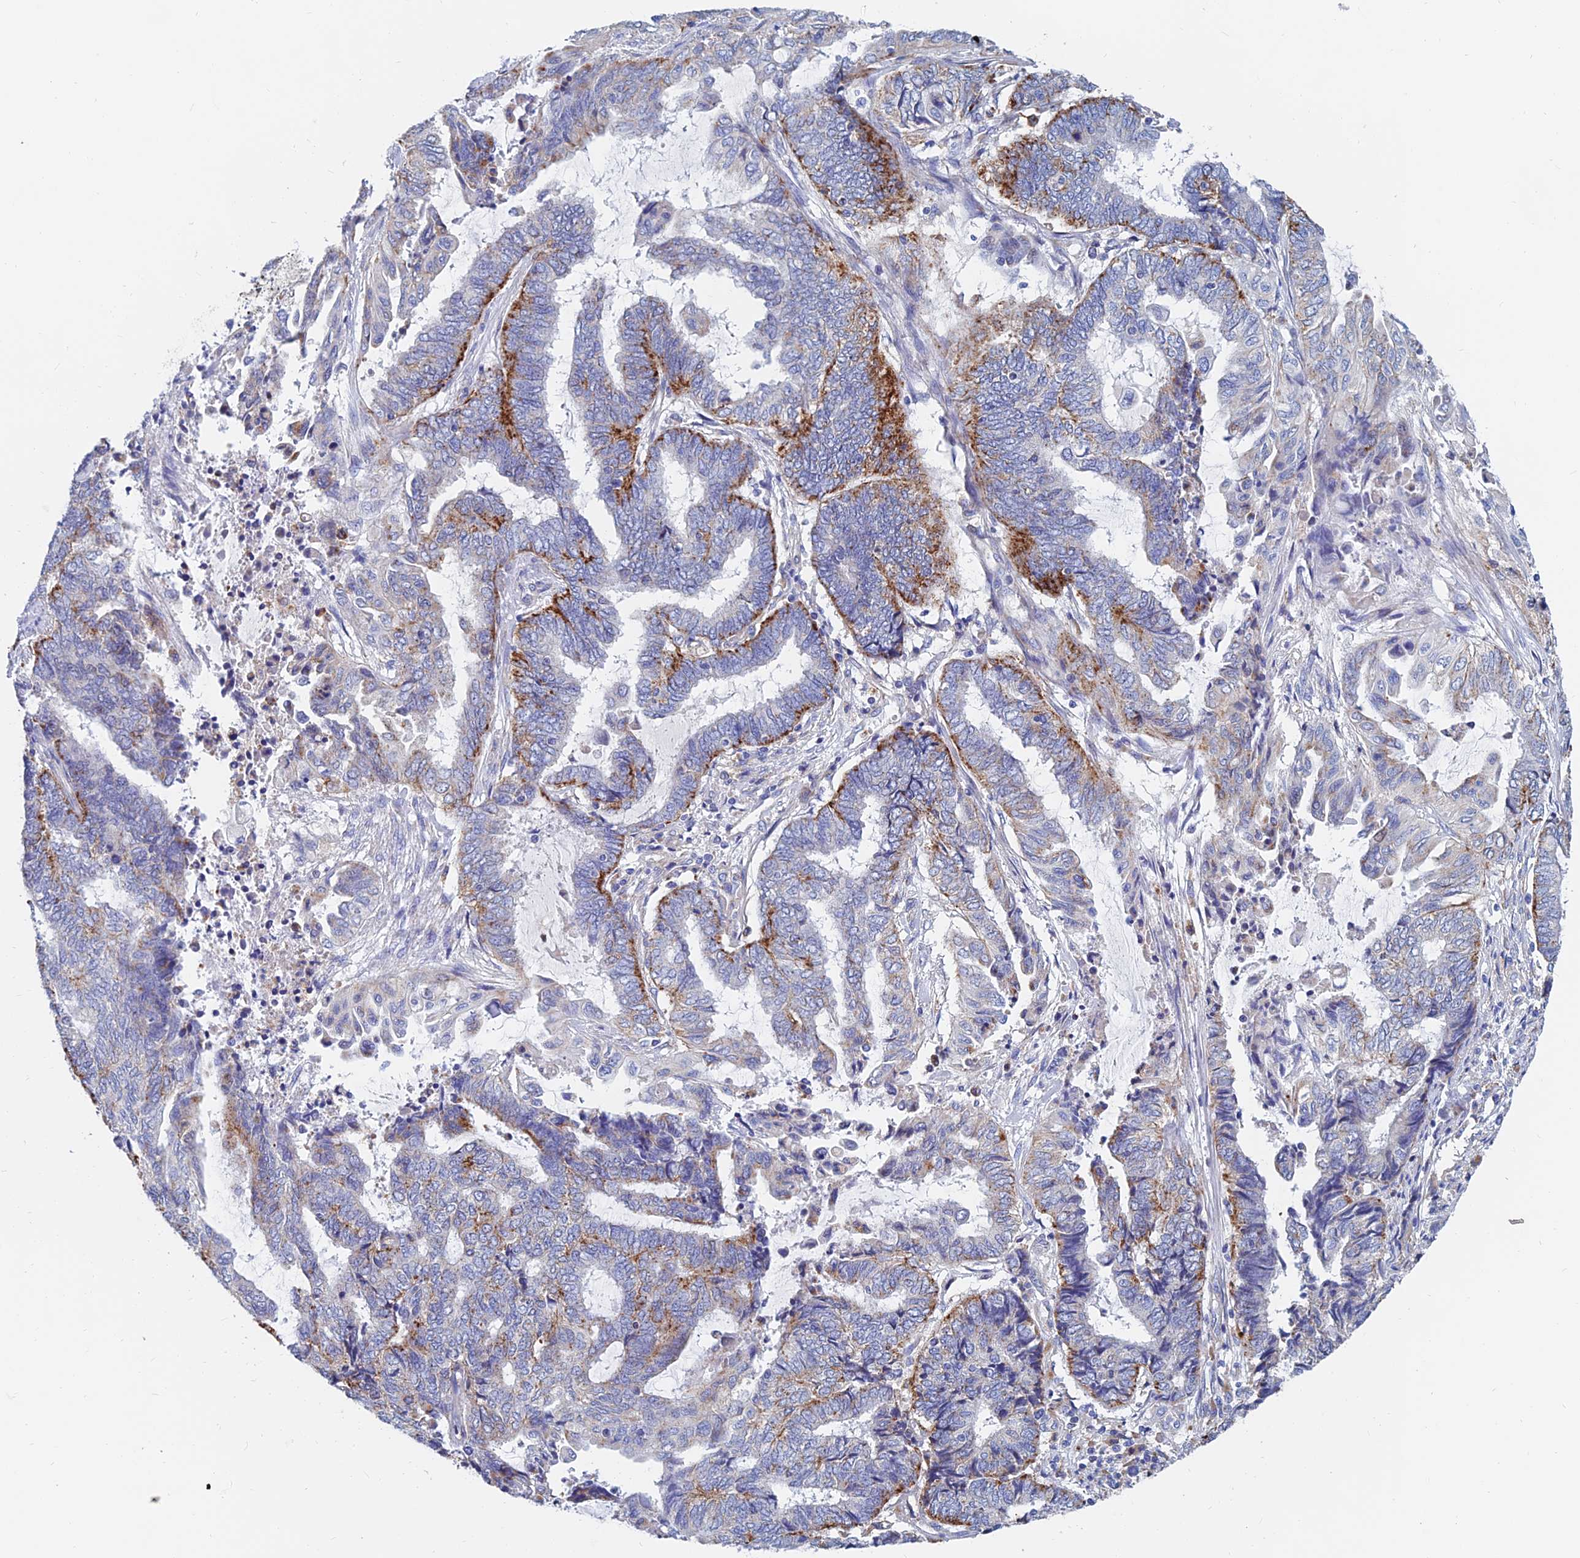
{"staining": {"intensity": "moderate", "quantity": ">75%", "location": "cytoplasmic/membranous"}, "tissue": "endometrial cancer", "cell_type": "Tumor cells", "image_type": "cancer", "snomed": [{"axis": "morphology", "description": "Adenocarcinoma, NOS"}, {"axis": "topography", "description": "Uterus"}, {"axis": "topography", "description": "Endometrium"}], "caption": "Endometrial cancer was stained to show a protein in brown. There is medium levels of moderate cytoplasmic/membranous expression in approximately >75% of tumor cells.", "gene": "SPNS1", "patient": {"sex": "female", "age": 70}}